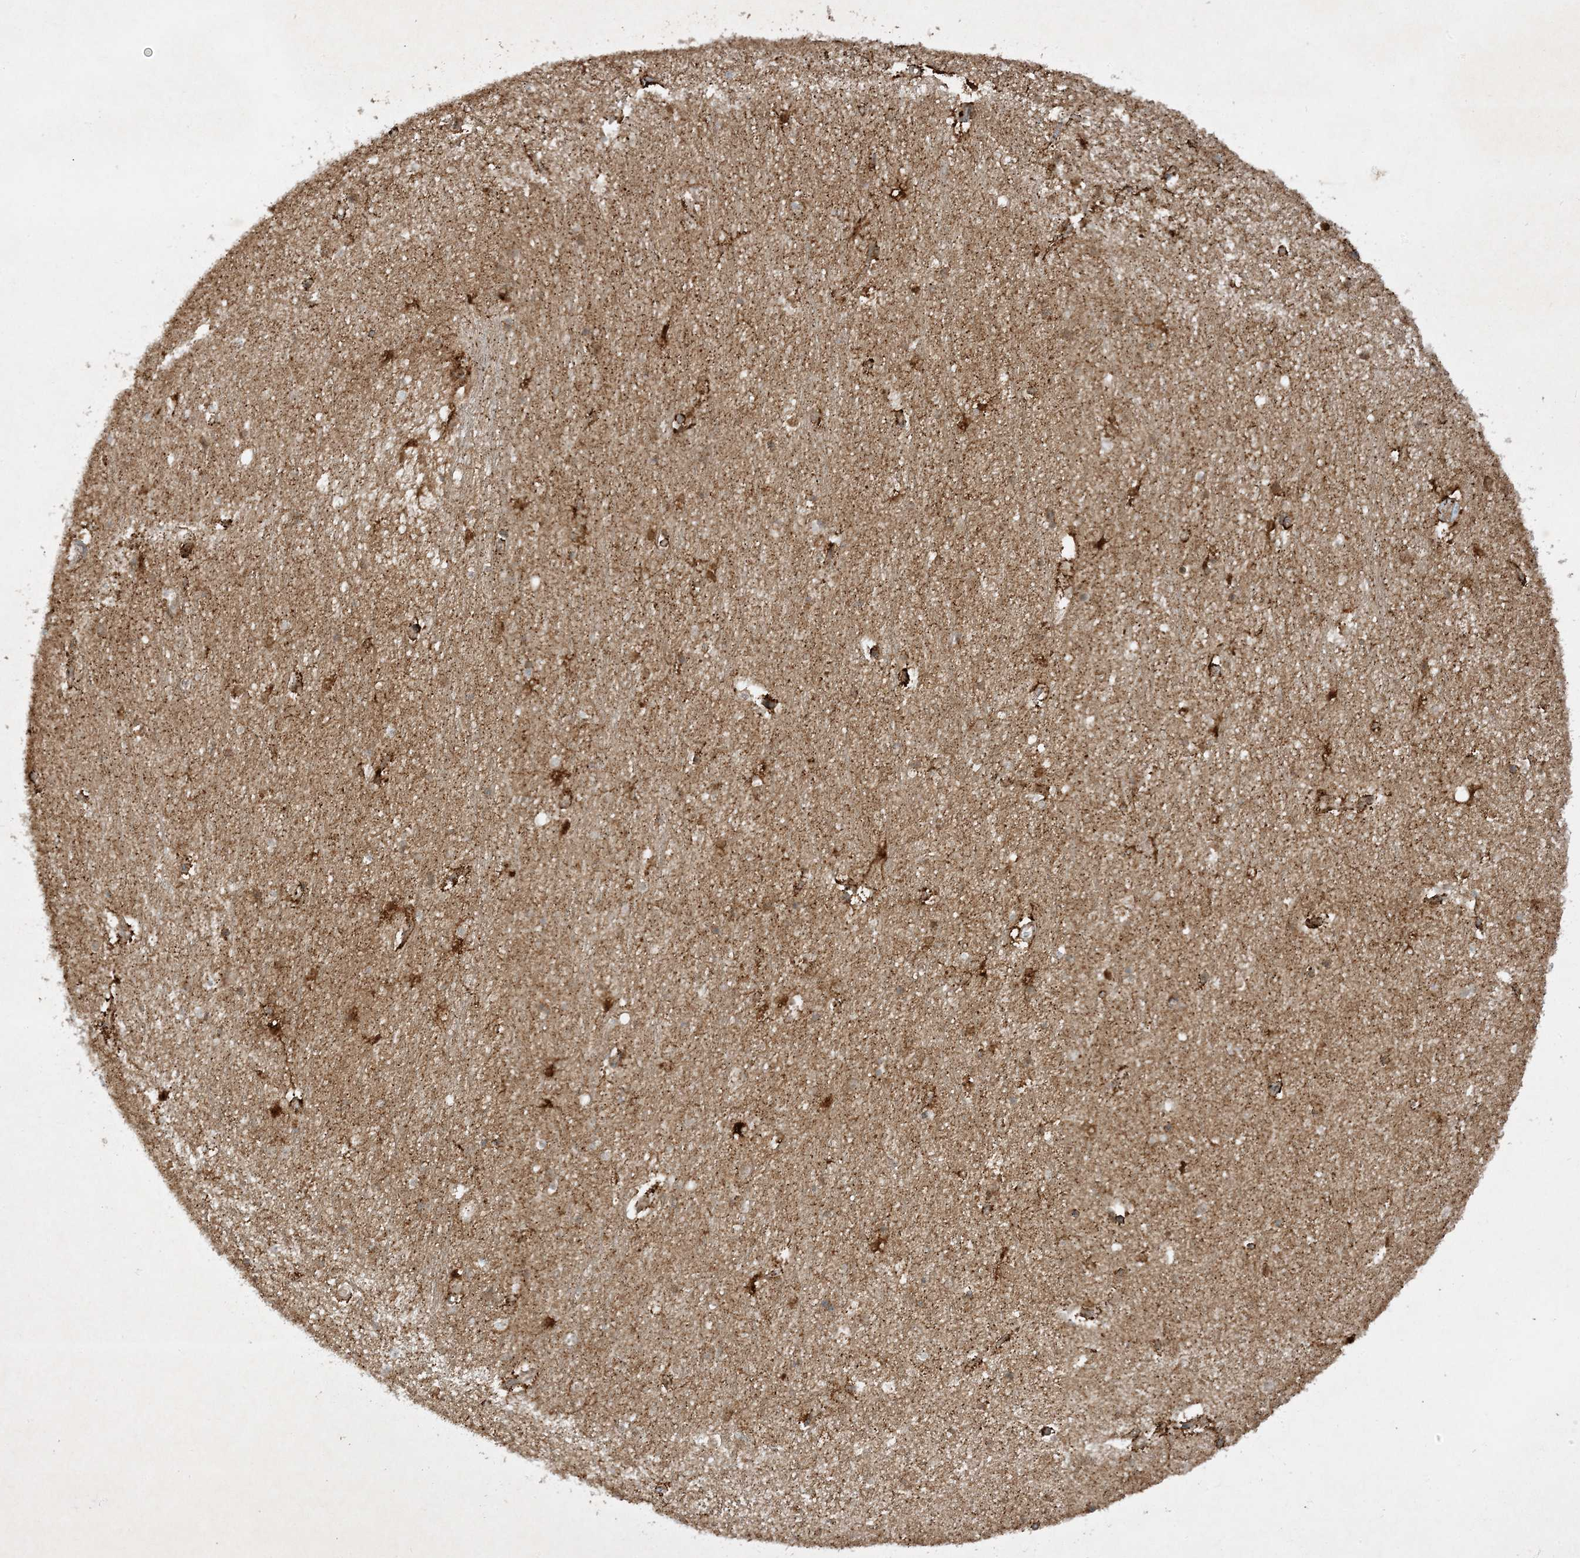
{"staining": {"intensity": "negative", "quantity": "none", "location": "none"}, "tissue": "hippocampus", "cell_type": "Glial cells", "image_type": "normal", "snomed": [{"axis": "morphology", "description": "Normal tissue, NOS"}, {"axis": "topography", "description": "Hippocampus"}], "caption": "DAB immunohistochemical staining of benign human hippocampus shows no significant expression in glial cells. The staining is performed using DAB (3,3'-diaminobenzidine) brown chromogen with nuclei counter-stained in using hematoxylin.", "gene": "XRN1", "patient": {"sex": "female", "age": 64}}